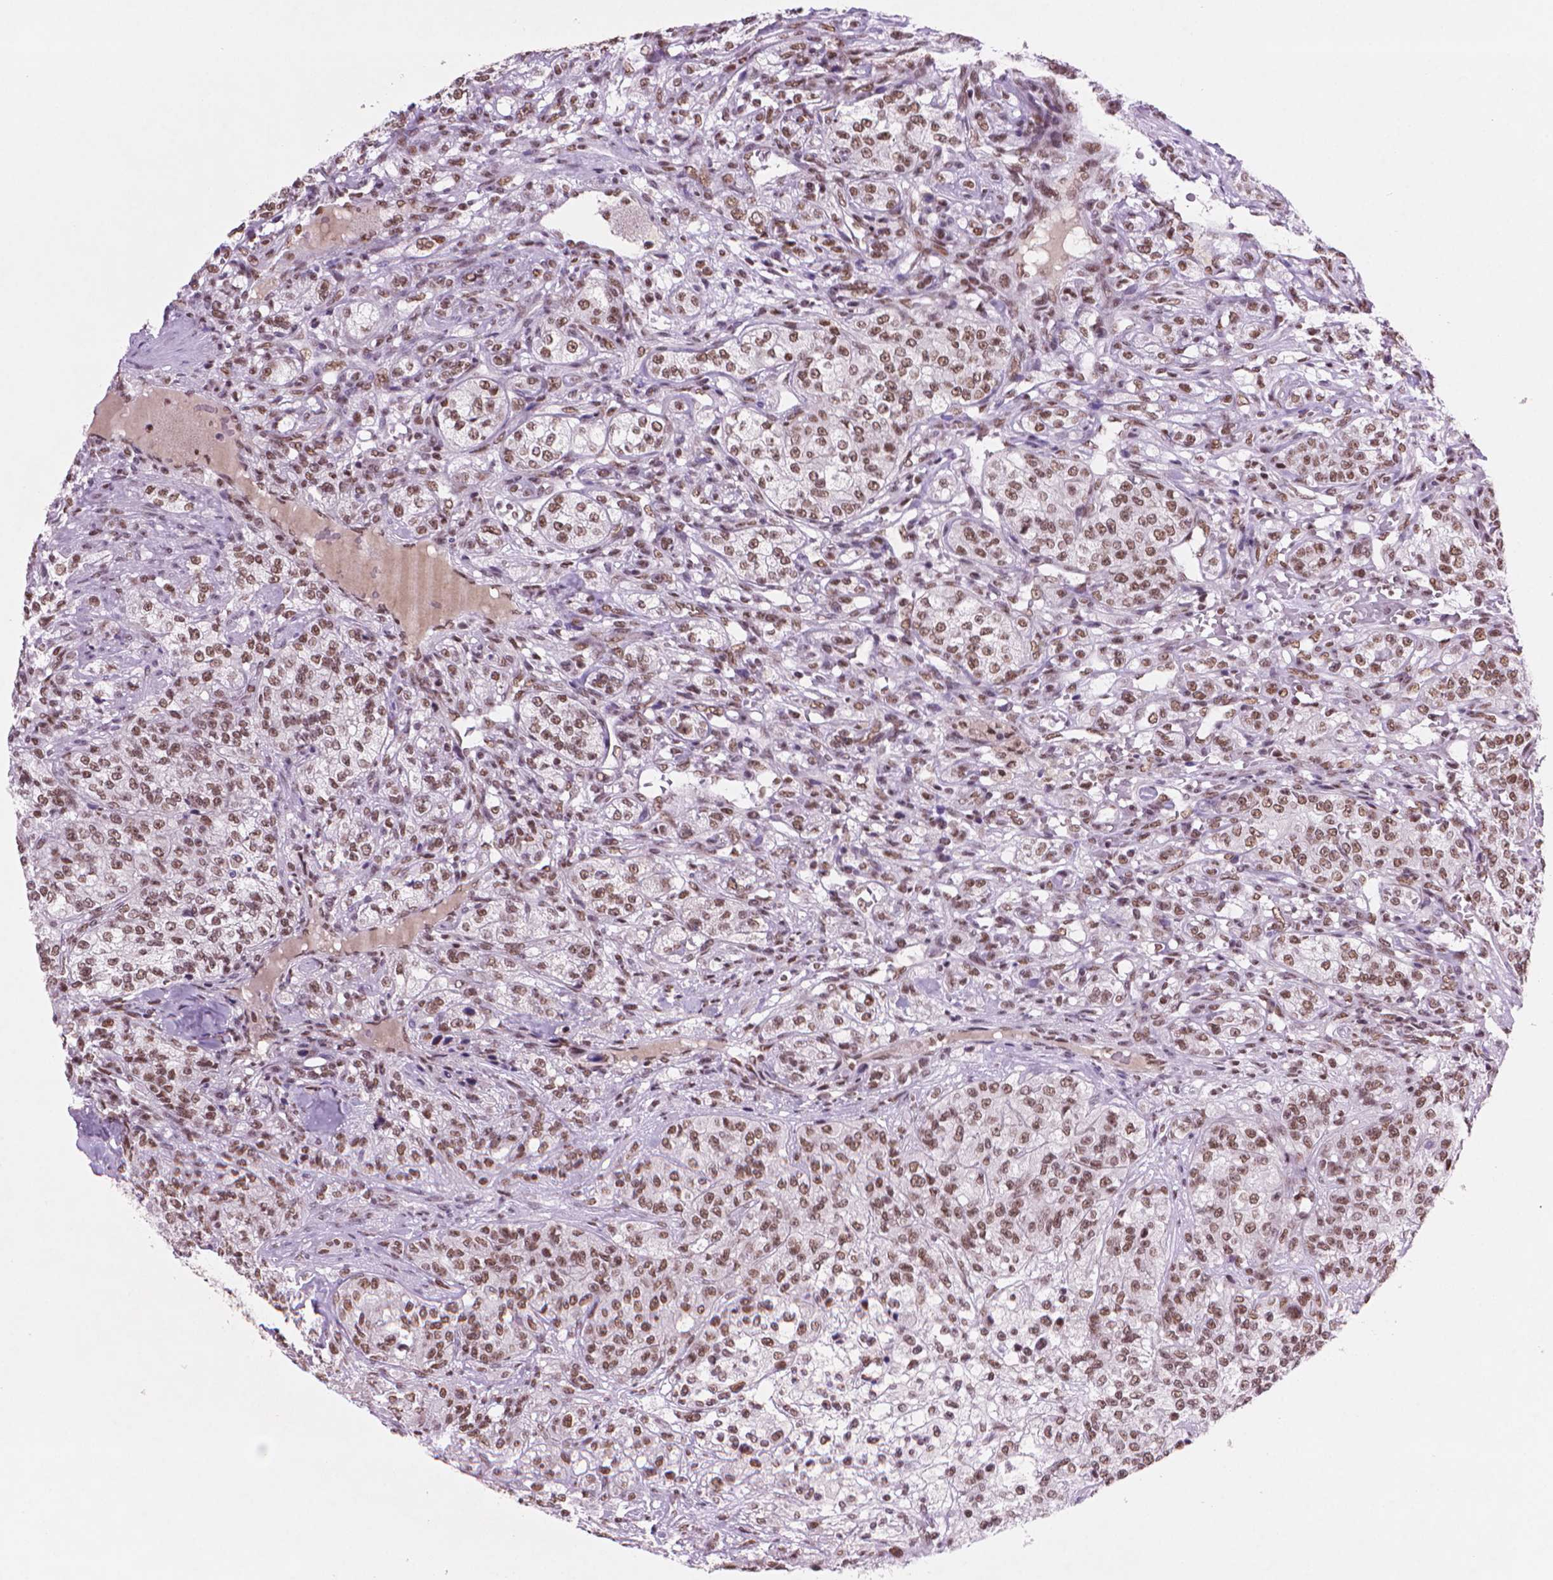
{"staining": {"intensity": "moderate", "quantity": ">75%", "location": "nuclear"}, "tissue": "renal cancer", "cell_type": "Tumor cells", "image_type": "cancer", "snomed": [{"axis": "morphology", "description": "Adenocarcinoma, NOS"}, {"axis": "topography", "description": "Kidney"}], "caption": "Protein analysis of adenocarcinoma (renal) tissue demonstrates moderate nuclear positivity in approximately >75% of tumor cells.", "gene": "RPA4", "patient": {"sex": "female", "age": 63}}